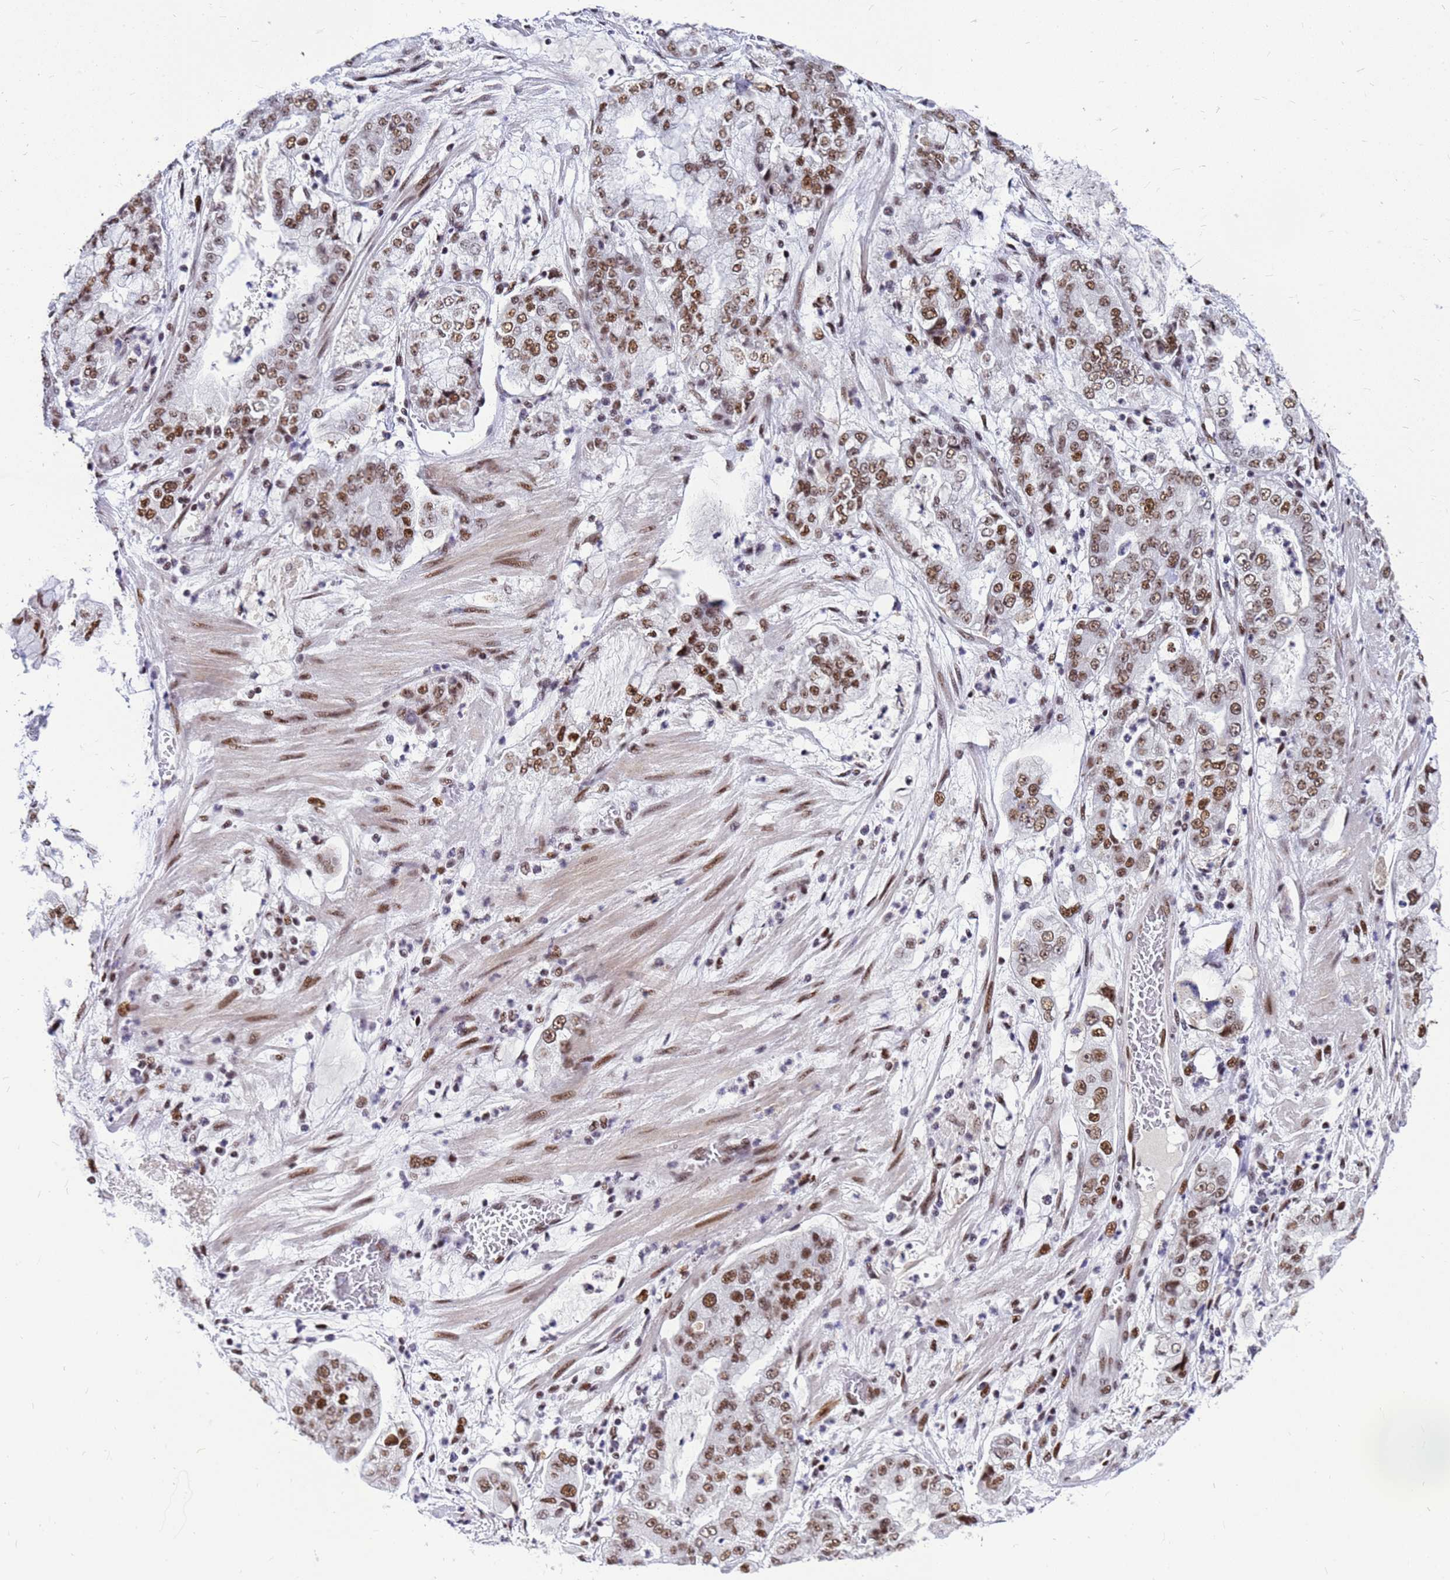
{"staining": {"intensity": "moderate", "quantity": ">75%", "location": "nuclear"}, "tissue": "stomach cancer", "cell_type": "Tumor cells", "image_type": "cancer", "snomed": [{"axis": "morphology", "description": "Adenocarcinoma, NOS"}, {"axis": "topography", "description": "Stomach"}], "caption": "Immunohistochemical staining of stomach adenocarcinoma displays medium levels of moderate nuclear protein staining in approximately >75% of tumor cells. Nuclei are stained in blue.", "gene": "SART3", "patient": {"sex": "male", "age": 76}}